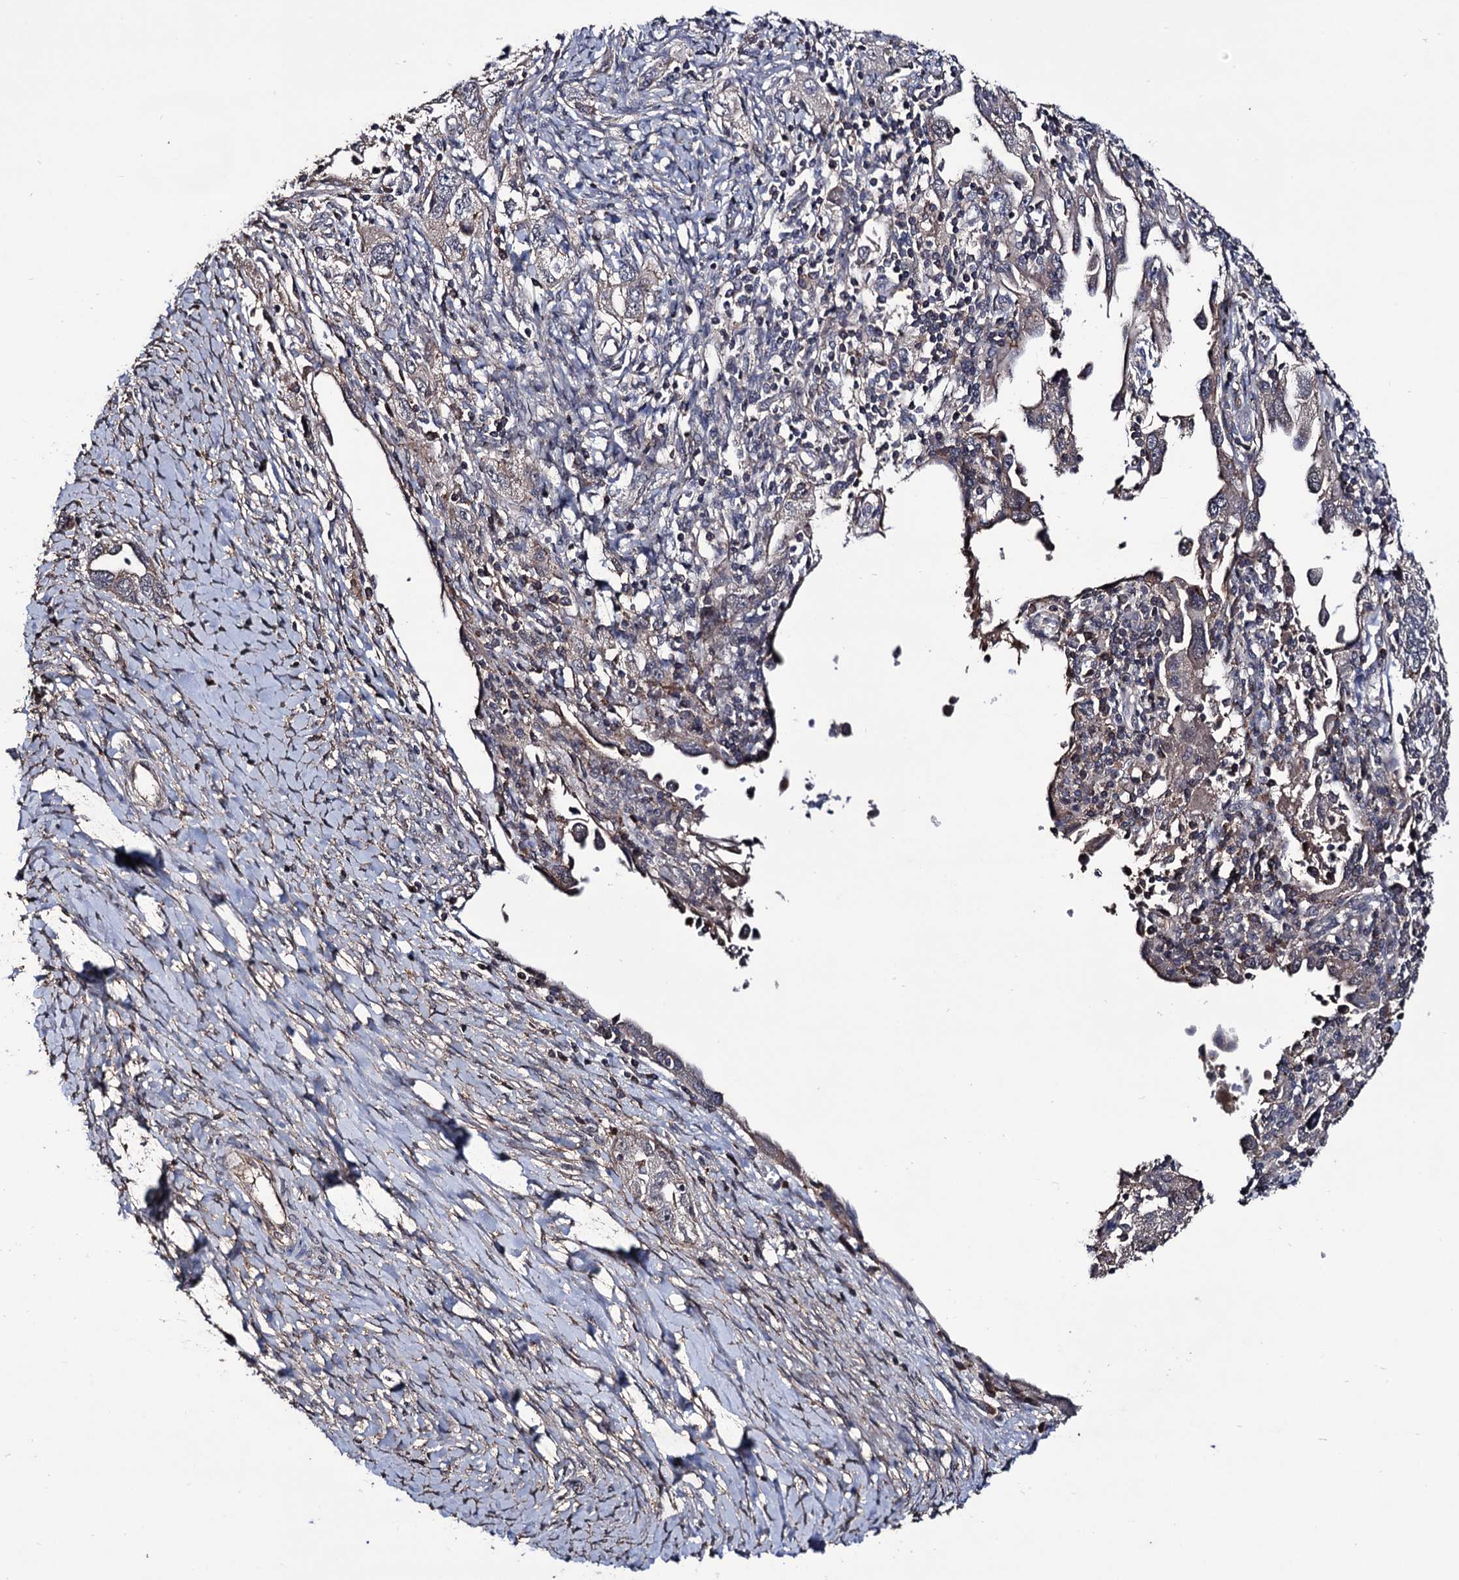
{"staining": {"intensity": "weak", "quantity": "<25%", "location": "cytoplasmic/membranous"}, "tissue": "ovarian cancer", "cell_type": "Tumor cells", "image_type": "cancer", "snomed": [{"axis": "morphology", "description": "Carcinoma, NOS"}, {"axis": "morphology", "description": "Cystadenocarcinoma, serous, NOS"}, {"axis": "topography", "description": "Ovary"}], "caption": "DAB immunohistochemical staining of human ovarian cancer (serous cystadenocarcinoma) demonstrates no significant staining in tumor cells.", "gene": "MICAL2", "patient": {"sex": "female", "age": 69}}